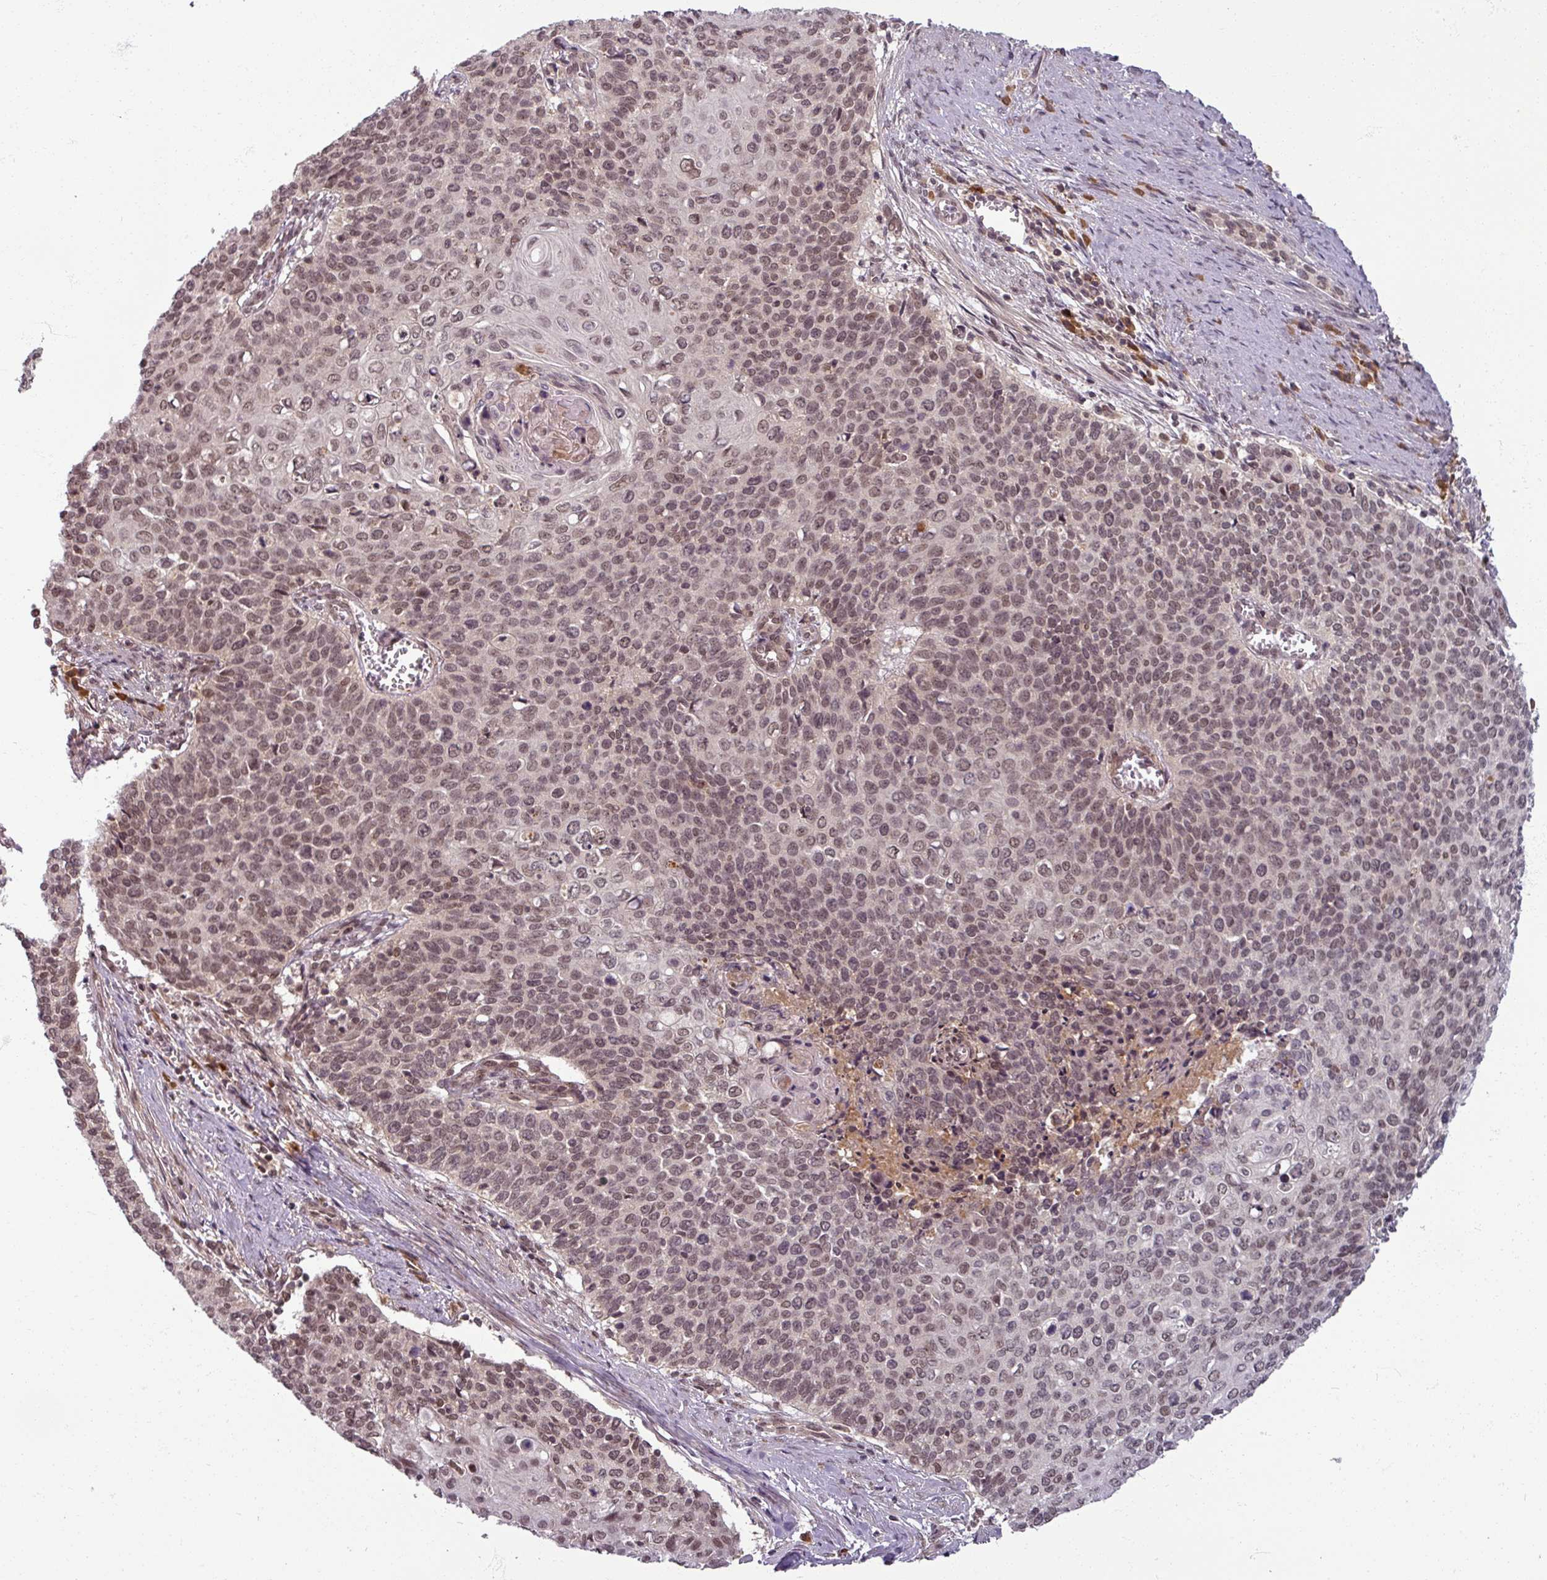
{"staining": {"intensity": "weak", "quantity": ">75%", "location": "nuclear"}, "tissue": "cervical cancer", "cell_type": "Tumor cells", "image_type": "cancer", "snomed": [{"axis": "morphology", "description": "Squamous cell carcinoma, NOS"}, {"axis": "topography", "description": "Cervix"}], "caption": "Tumor cells show low levels of weak nuclear expression in about >75% of cells in cervical cancer (squamous cell carcinoma).", "gene": "POLR2G", "patient": {"sex": "female", "age": 39}}